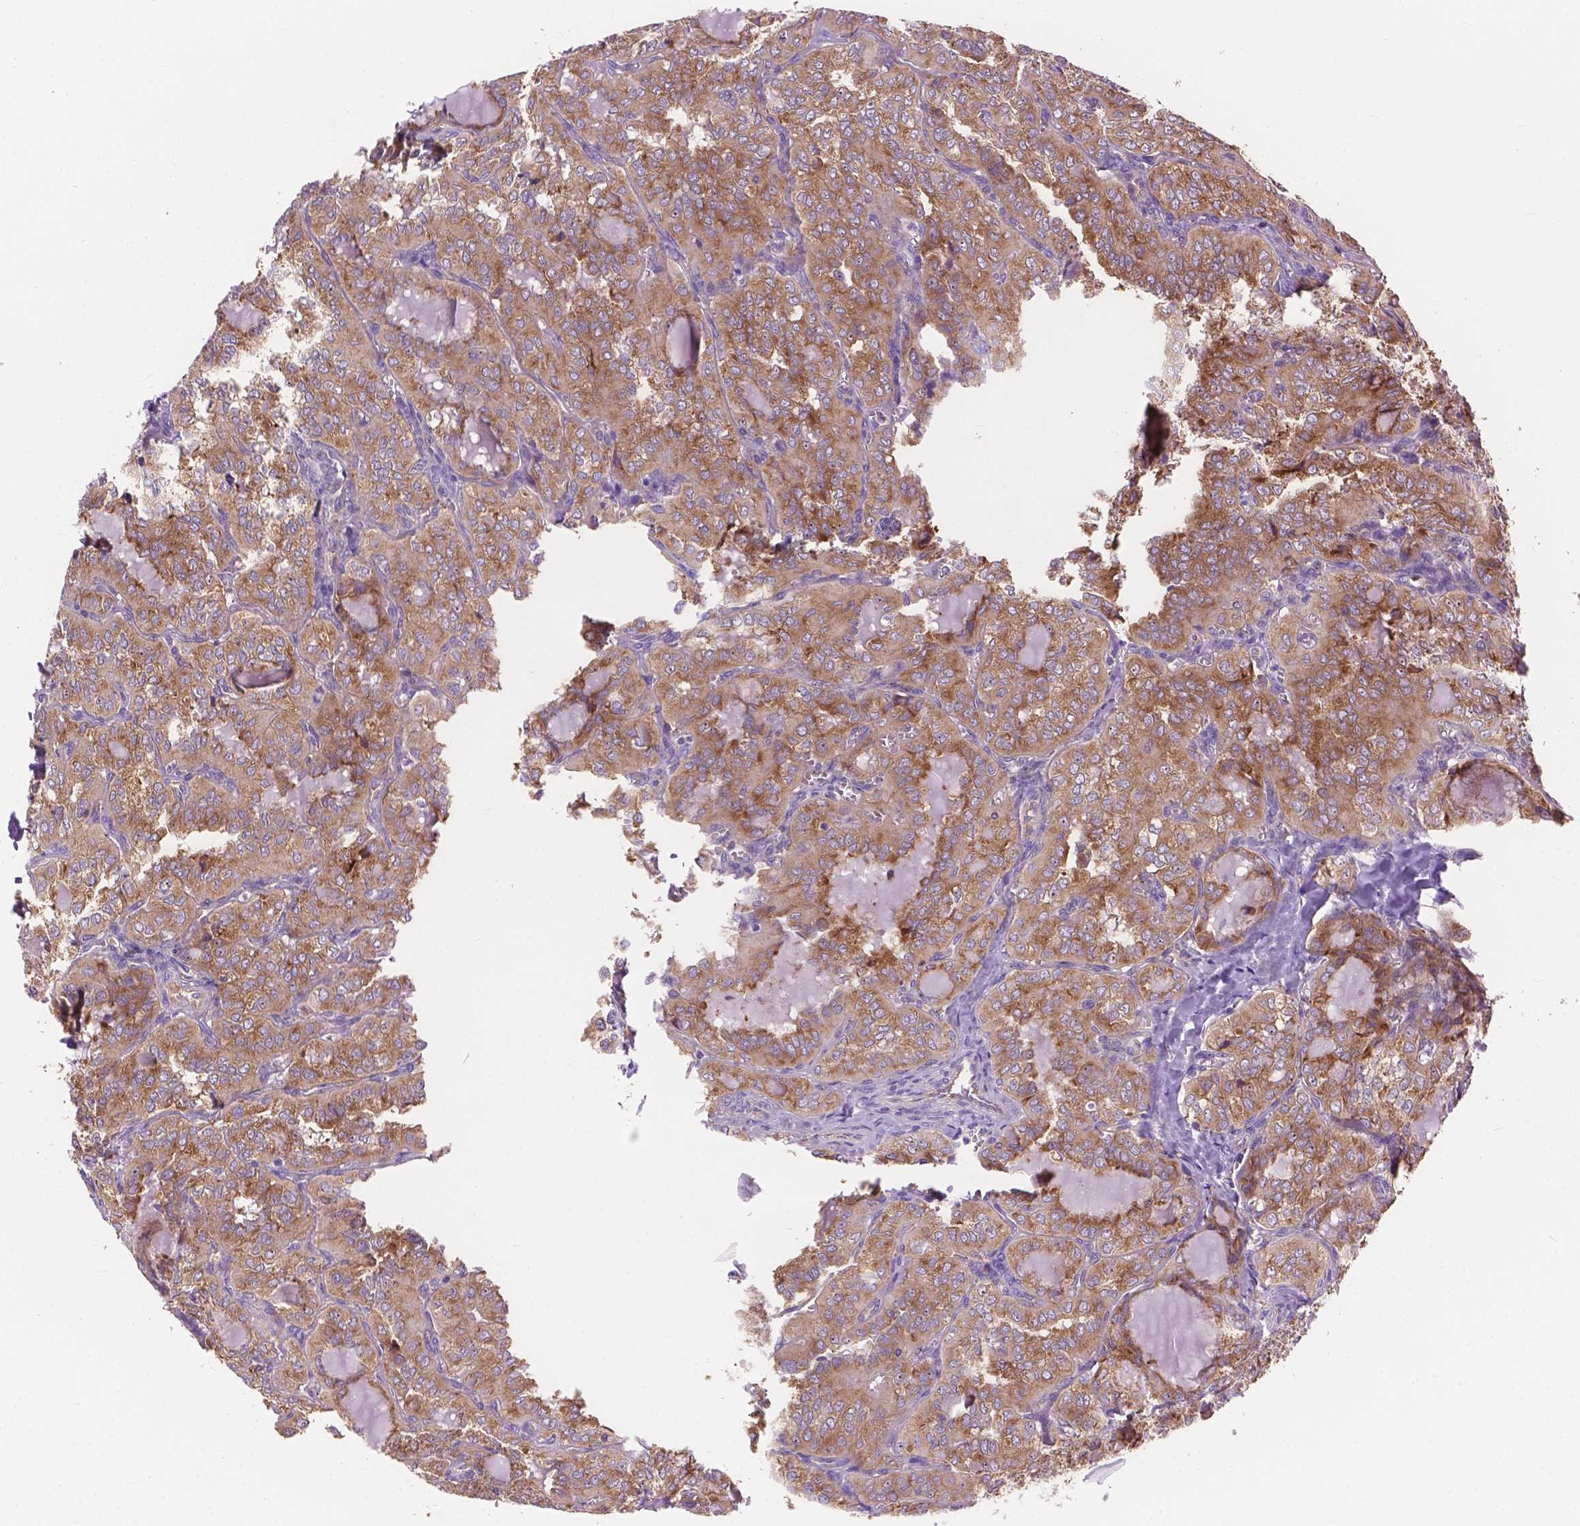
{"staining": {"intensity": "moderate", "quantity": ">75%", "location": "cytoplasmic/membranous"}, "tissue": "thyroid cancer", "cell_type": "Tumor cells", "image_type": "cancer", "snomed": [{"axis": "morphology", "description": "Papillary adenocarcinoma, NOS"}, {"axis": "topography", "description": "Thyroid gland"}], "caption": "About >75% of tumor cells in human papillary adenocarcinoma (thyroid) display moderate cytoplasmic/membranous protein expression as visualized by brown immunohistochemical staining.", "gene": "RPL37A", "patient": {"sex": "female", "age": 41}}